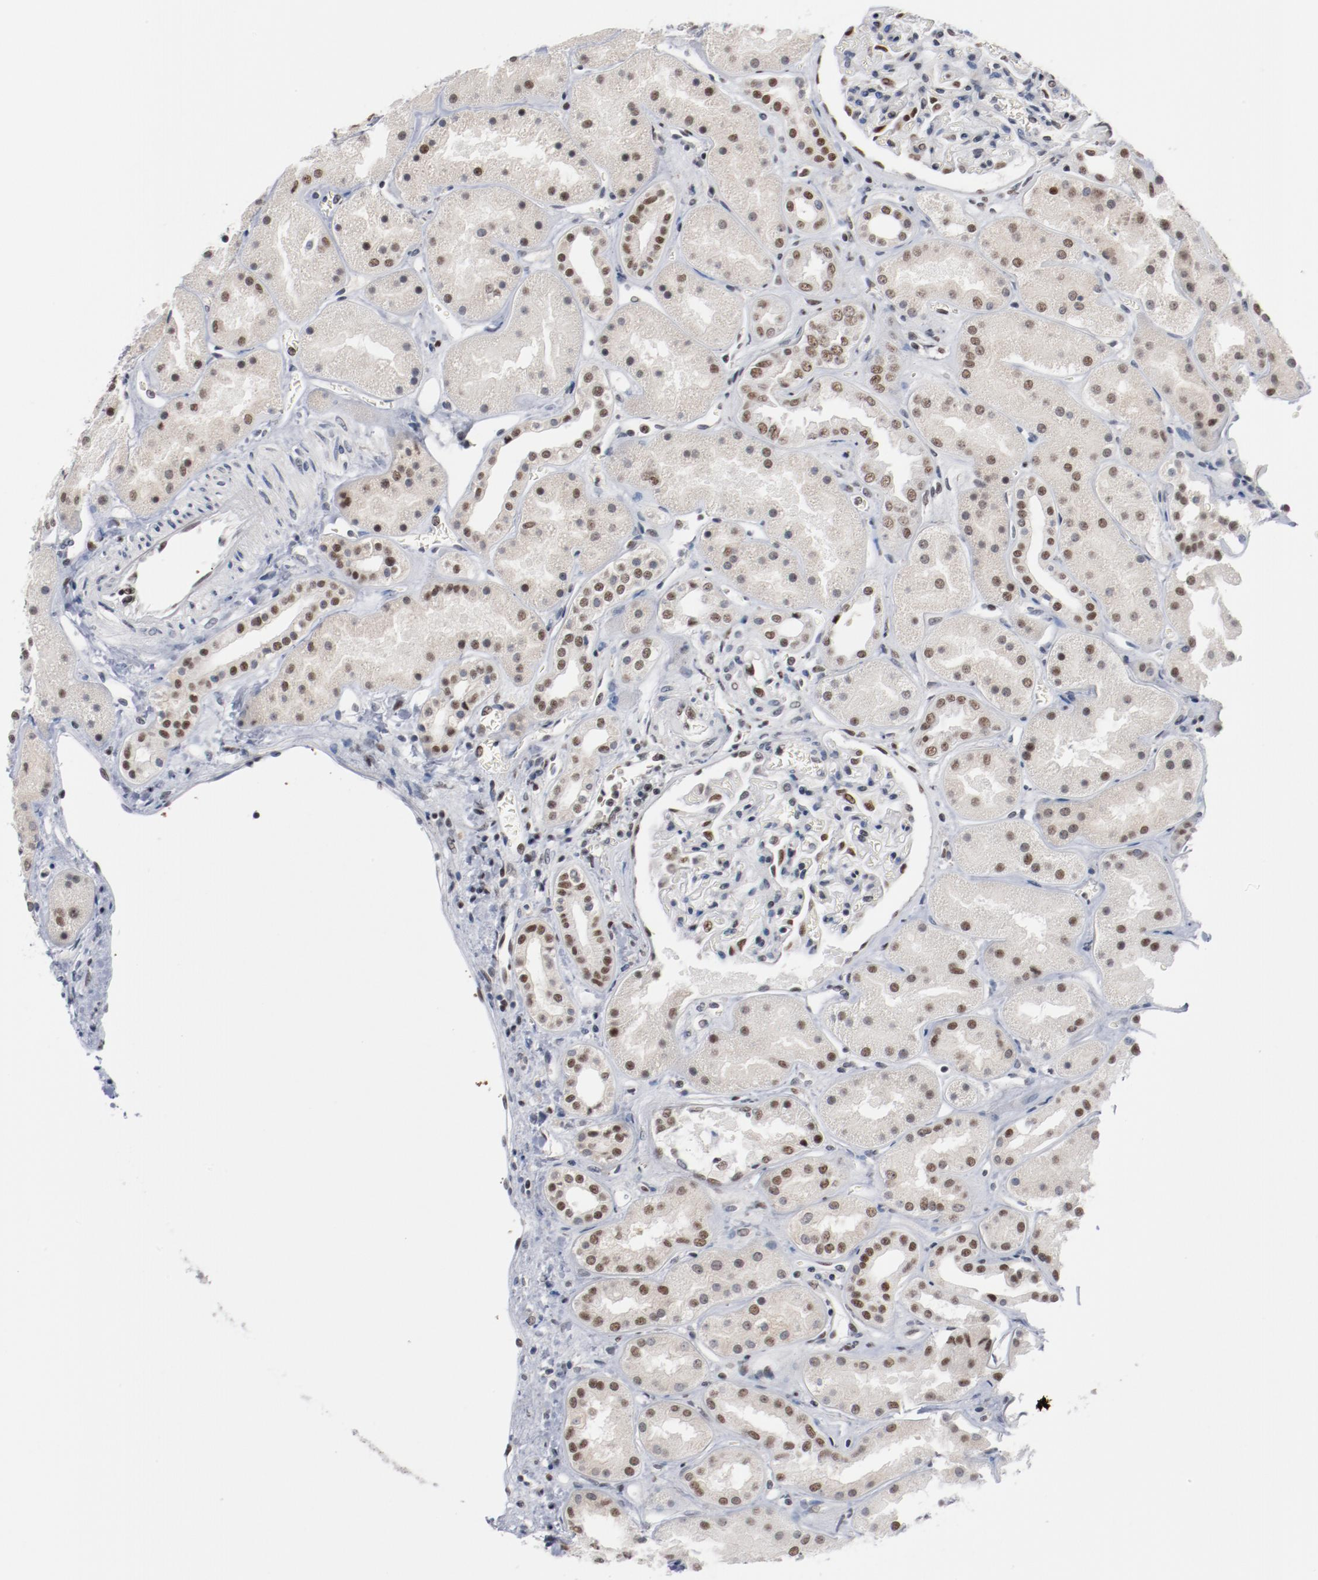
{"staining": {"intensity": "moderate", "quantity": "<25%", "location": "nuclear"}, "tissue": "kidney", "cell_type": "Cells in glomeruli", "image_type": "normal", "snomed": [{"axis": "morphology", "description": "Normal tissue, NOS"}, {"axis": "topography", "description": "Kidney"}], "caption": "Benign kidney shows moderate nuclear staining in approximately <25% of cells in glomeruli, visualized by immunohistochemistry.", "gene": "BUB3", "patient": {"sex": "male", "age": 28}}